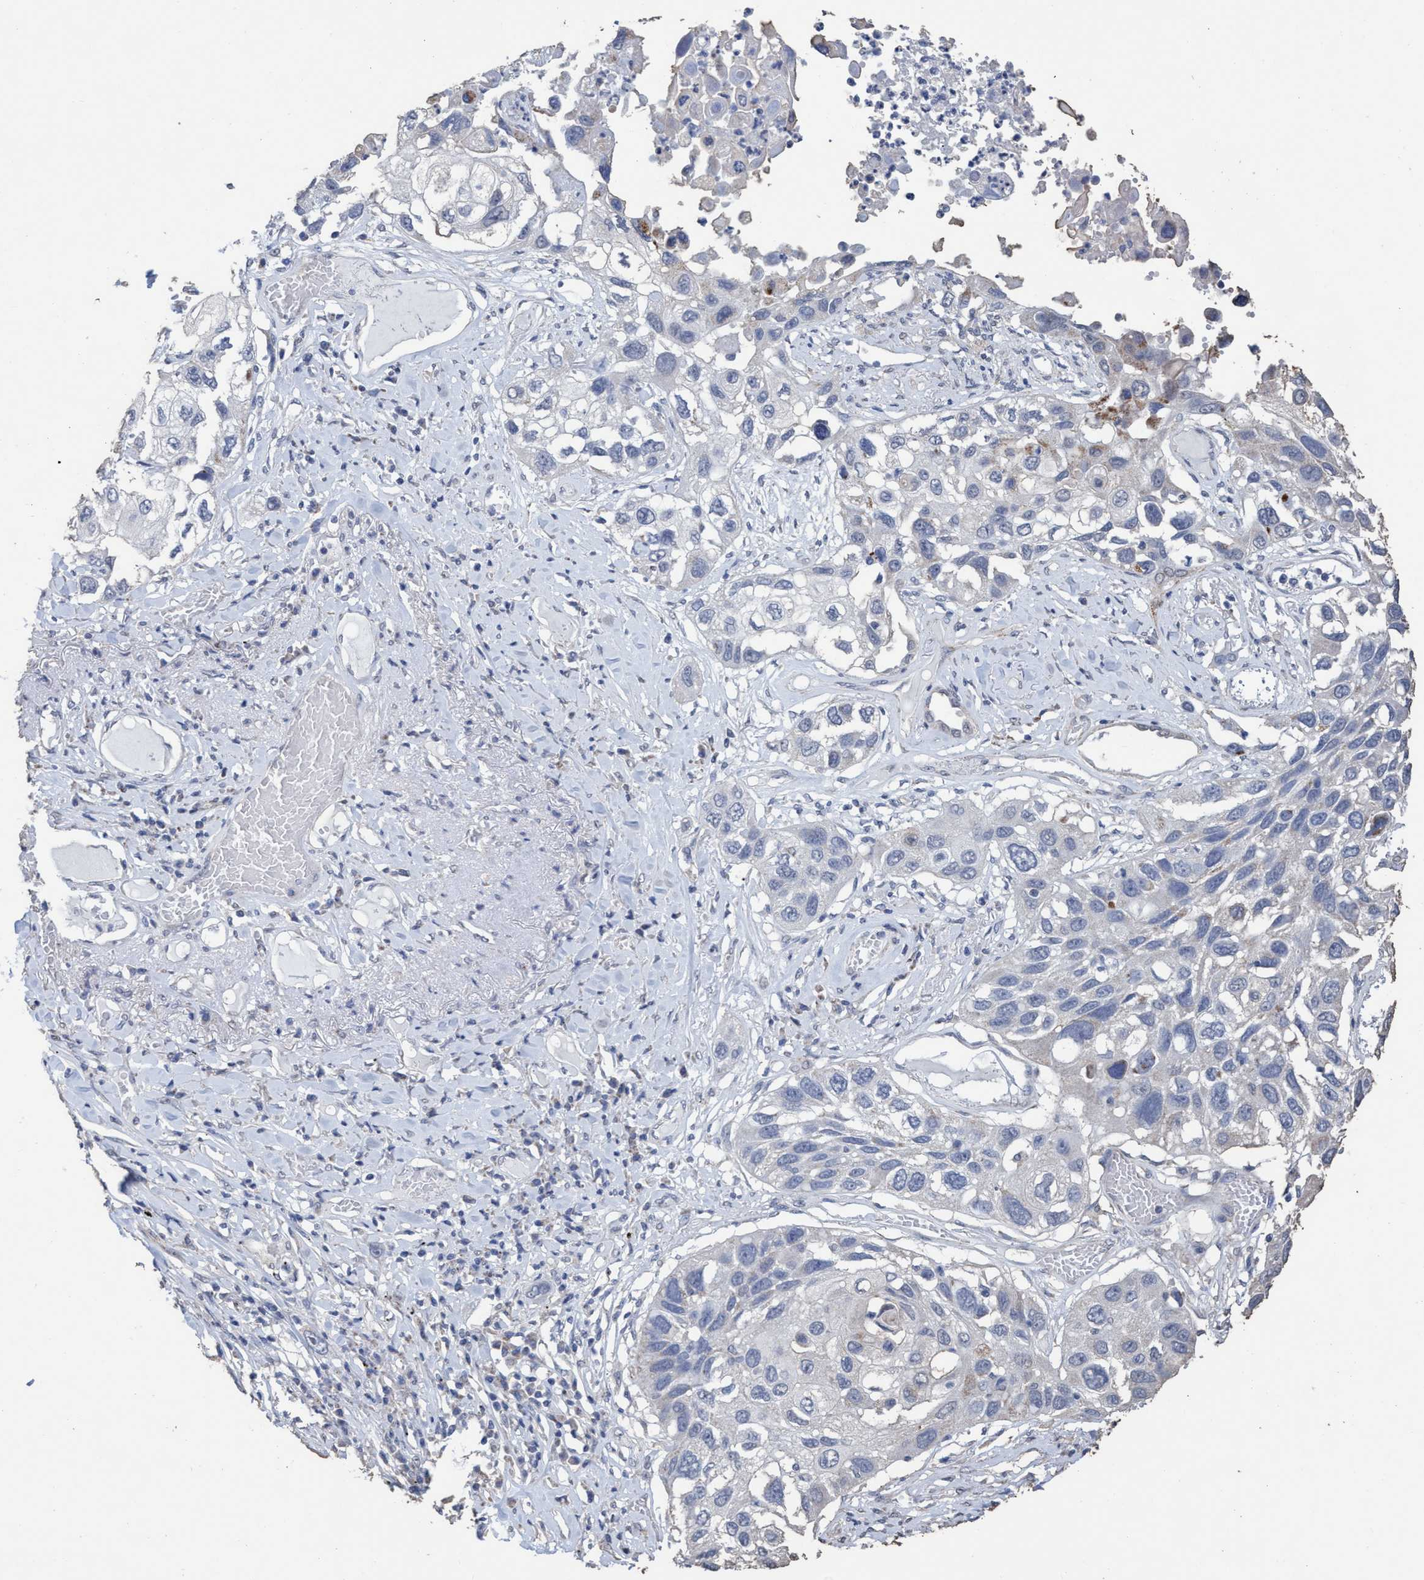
{"staining": {"intensity": "negative", "quantity": "none", "location": "none"}, "tissue": "lung cancer", "cell_type": "Tumor cells", "image_type": "cancer", "snomed": [{"axis": "morphology", "description": "Squamous cell carcinoma, NOS"}, {"axis": "topography", "description": "Lung"}], "caption": "Immunohistochemical staining of lung cancer demonstrates no significant positivity in tumor cells.", "gene": "RSAD1", "patient": {"sex": "male", "age": 71}}